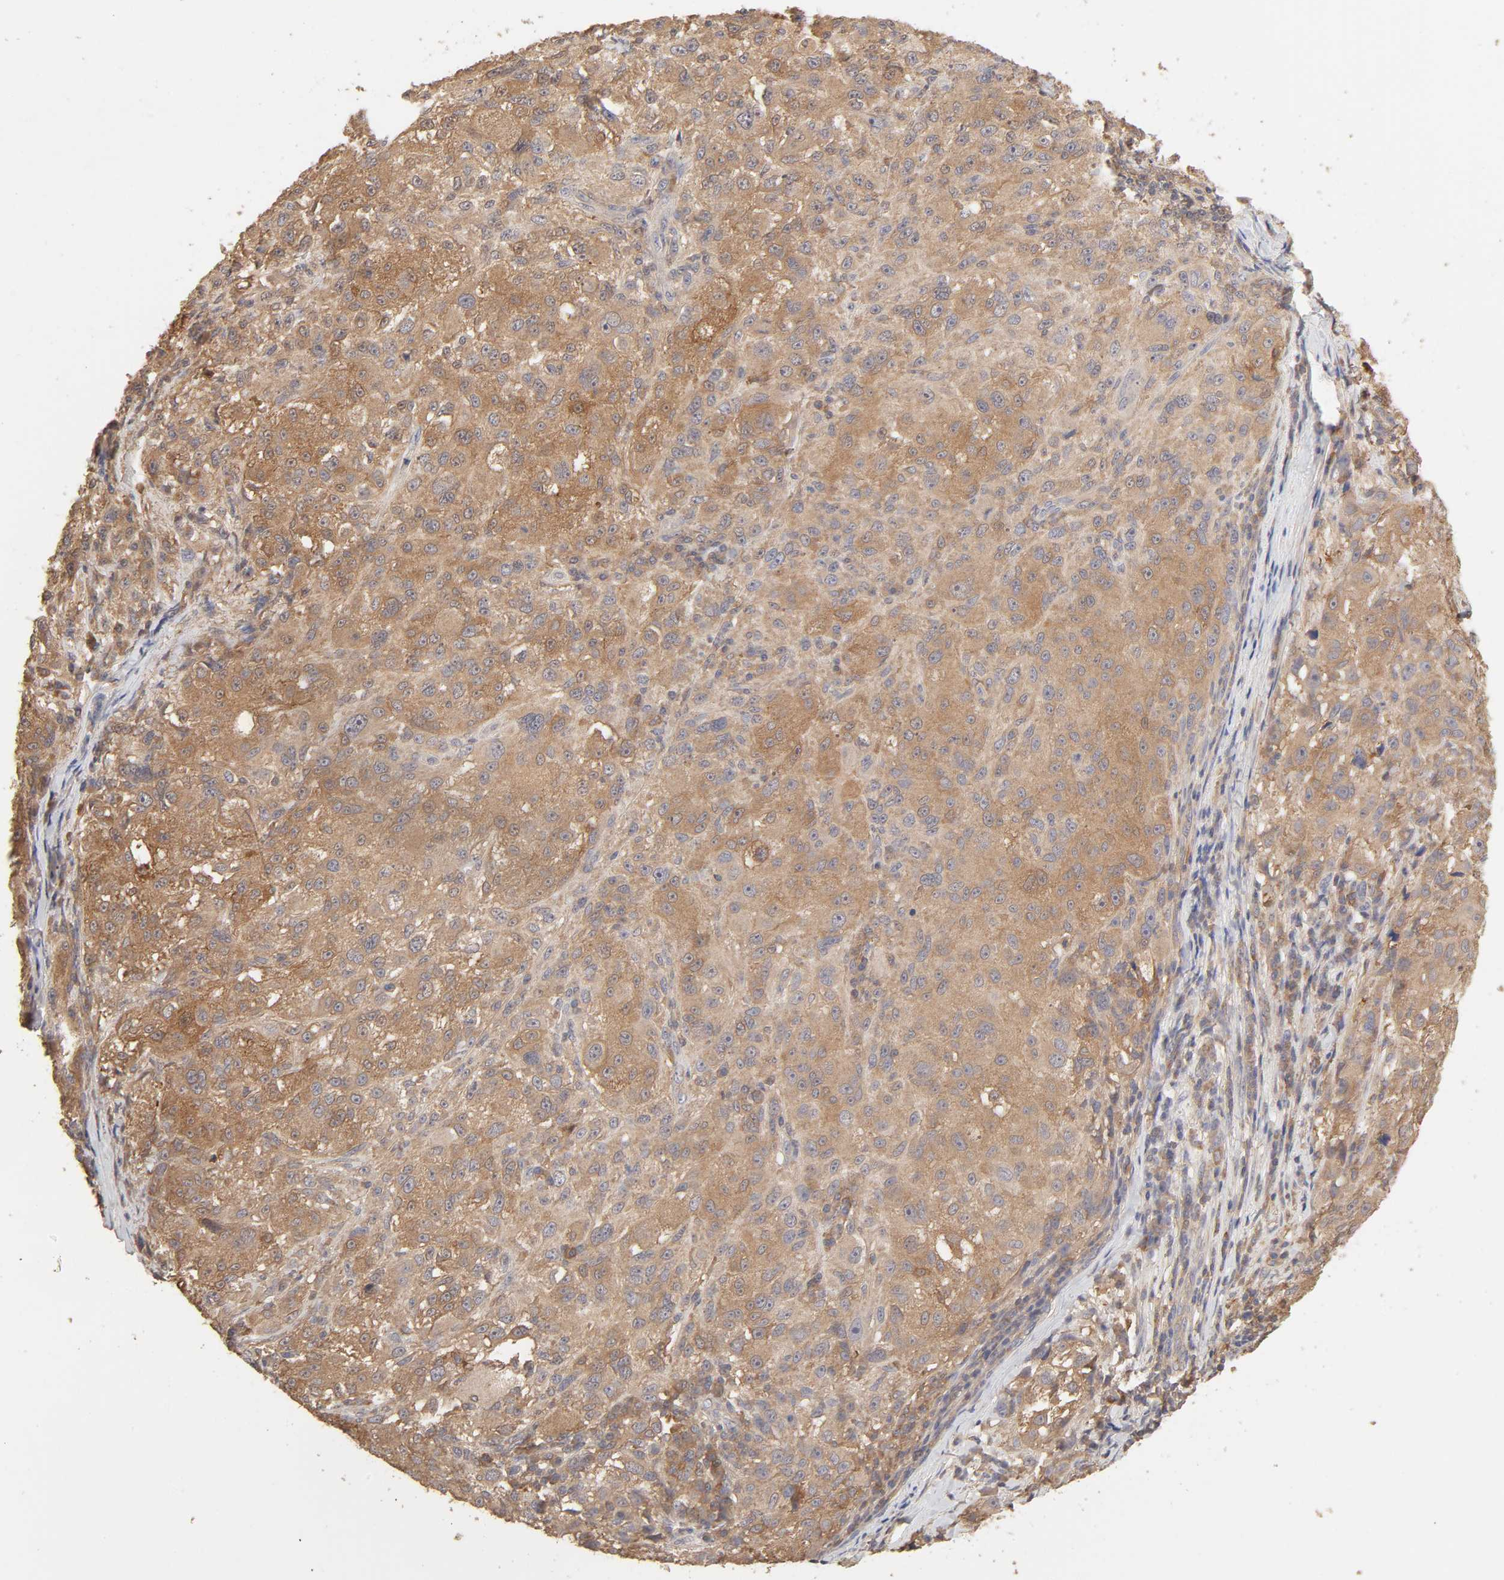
{"staining": {"intensity": "moderate", "quantity": ">75%", "location": "cytoplasmic/membranous"}, "tissue": "melanoma", "cell_type": "Tumor cells", "image_type": "cancer", "snomed": [{"axis": "morphology", "description": "Necrosis, NOS"}, {"axis": "morphology", "description": "Malignant melanoma, NOS"}, {"axis": "topography", "description": "Skin"}], "caption": "High-magnification brightfield microscopy of melanoma stained with DAB (3,3'-diaminobenzidine) (brown) and counterstained with hematoxylin (blue). tumor cells exhibit moderate cytoplasmic/membranous positivity is seen in about>75% of cells.", "gene": "AP1G2", "patient": {"sex": "female", "age": 87}}